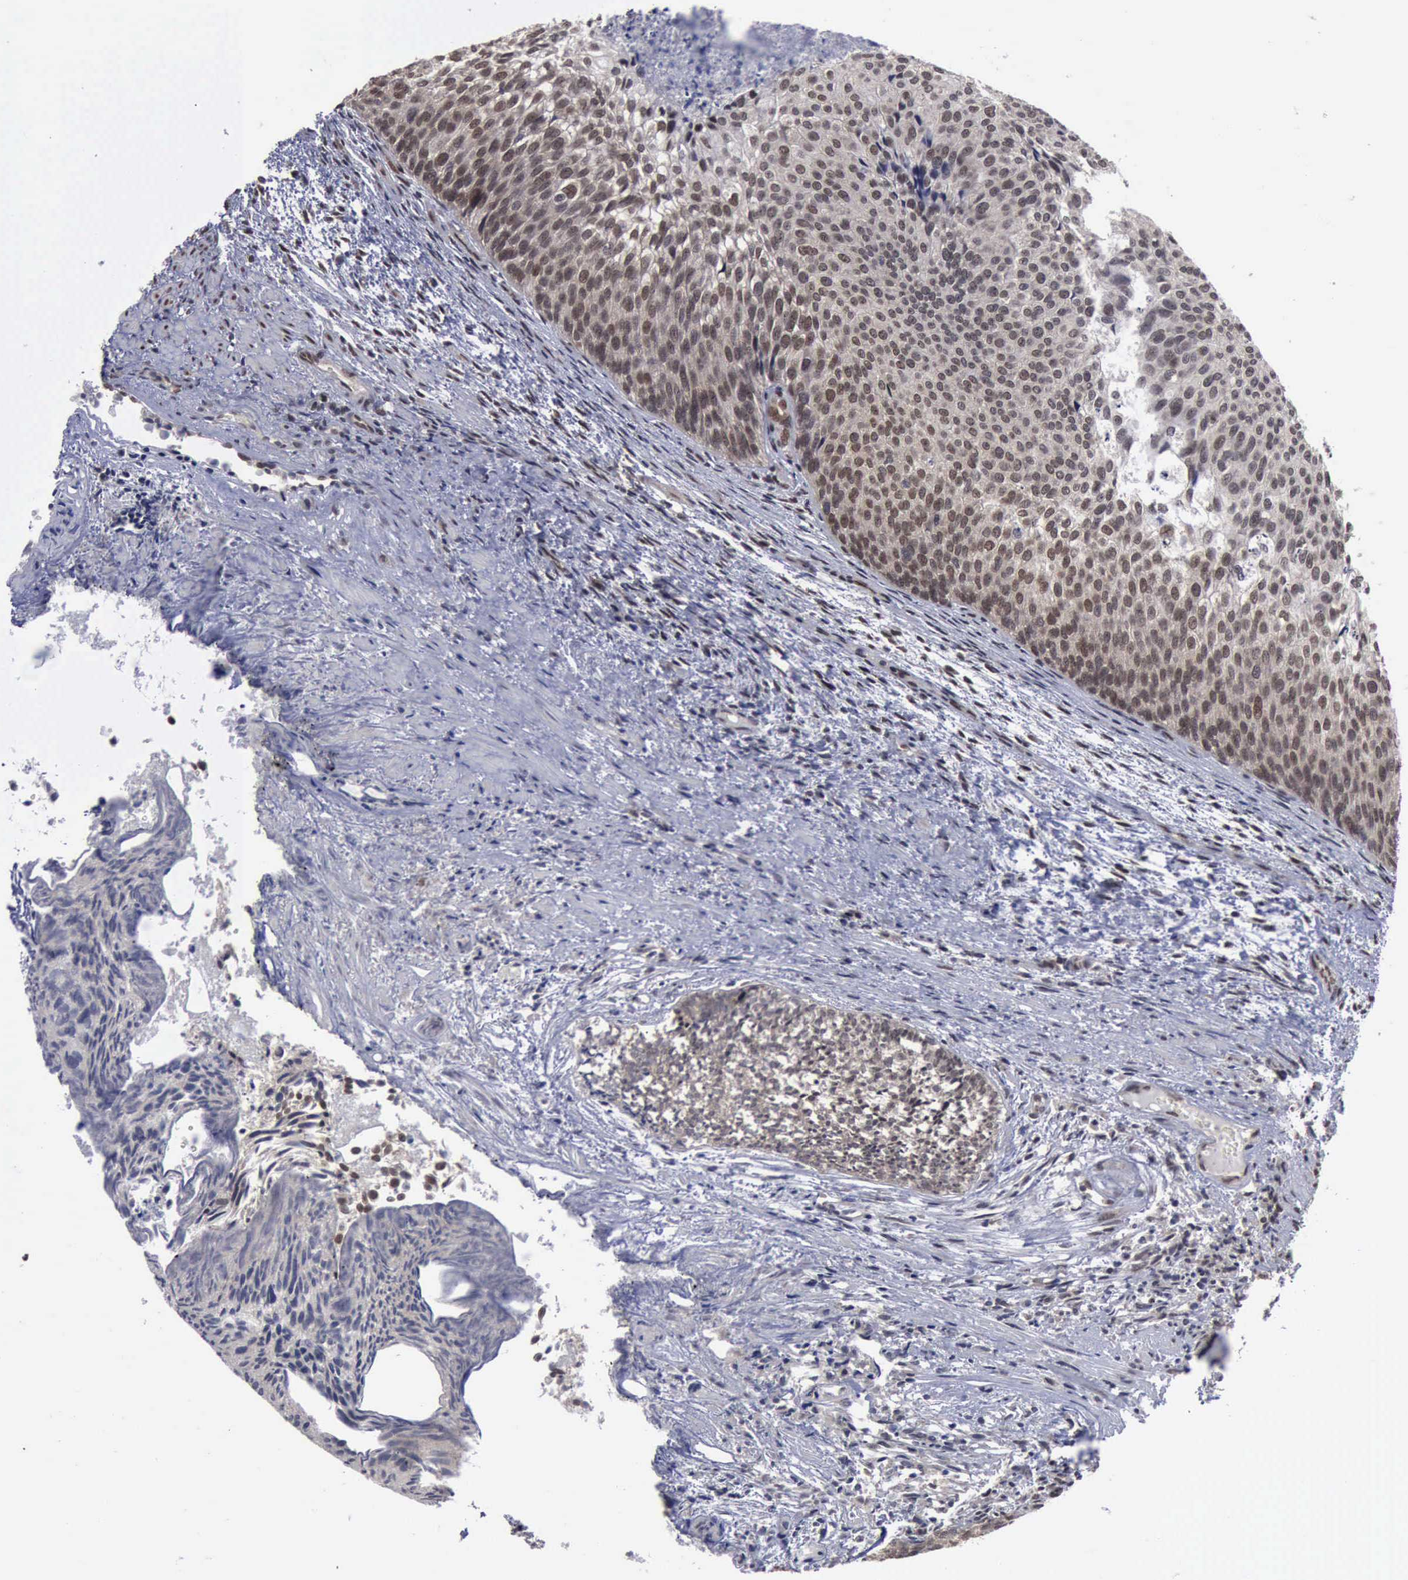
{"staining": {"intensity": "weak", "quantity": ">75%", "location": "nuclear"}, "tissue": "urothelial cancer", "cell_type": "Tumor cells", "image_type": "cancer", "snomed": [{"axis": "morphology", "description": "Urothelial carcinoma, Low grade"}, {"axis": "topography", "description": "Urinary bladder"}], "caption": "Immunohistochemical staining of human urothelial carcinoma (low-grade) displays low levels of weak nuclear protein expression in approximately >75% of tumor cells.", "gene": "RTCB", "patient": {"sex": "male", "age": 84}}